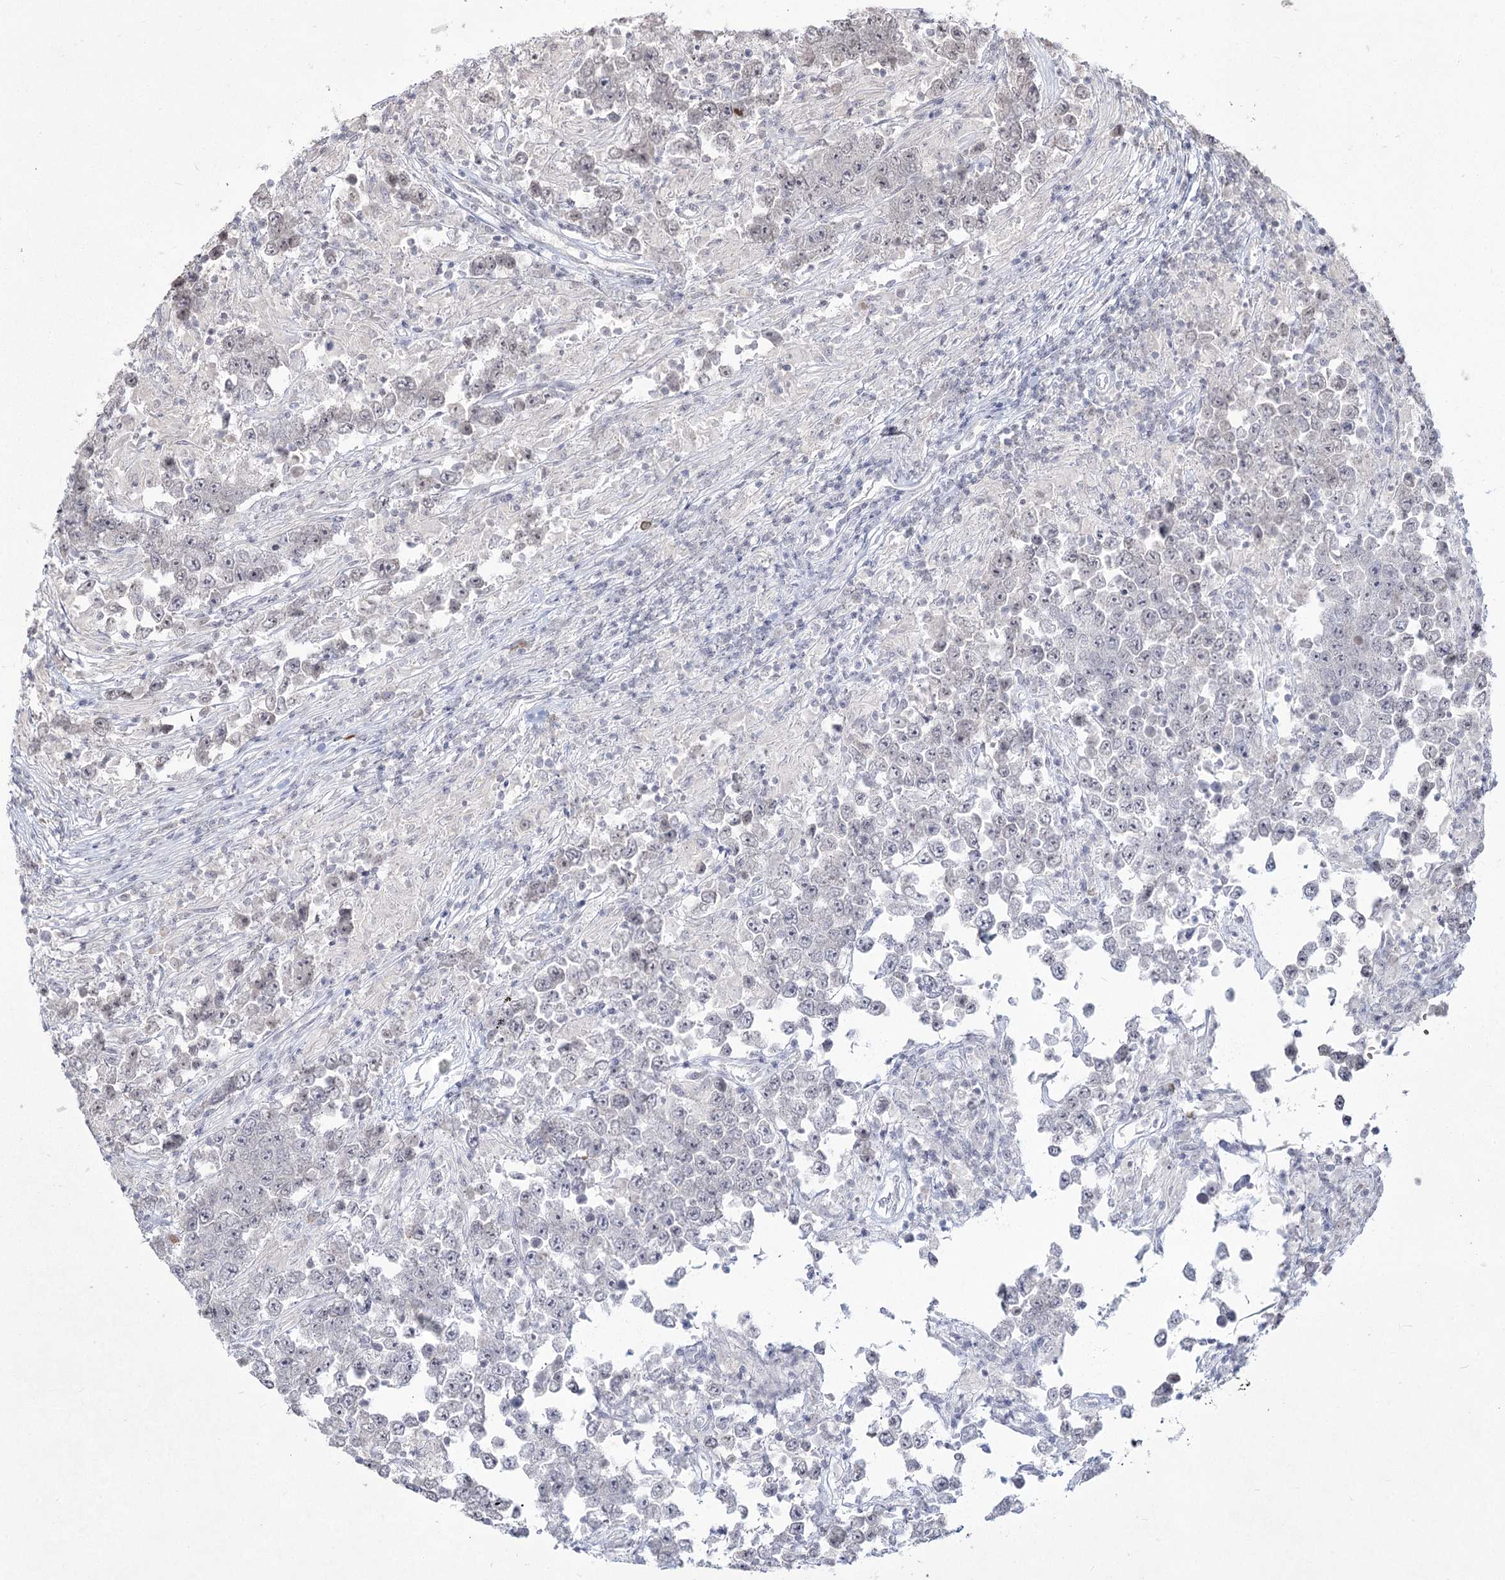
{"staining": {"intensity": "negative", "quantity": "none", "location": "none"}, "tissue": "testis cancer", "cell_type": "Tumor cells", "image_type": "cancer", "snomed": [{"axis": "morphology", "description": "Normal tissue, NOS"}, {"axis": "morphology", "description": "Urothelial carcinoma, High grade"}, {"axis": "morphology", "description": "Seminoma, NOS"}, {"axis": "morphology", "description": "Carcinoma, Embryonal, NOS"}, {"axis": "topography", "description": "Urinary bladder"}, {"axis": "topography", "description": "Testis"}], "caption": "DAB immunohistochemical staining of human testis seminoma displays no significant positivity in tumor cells.", "gene": "LY6G5C", "patient": {"sex": "male", "age": 41}}